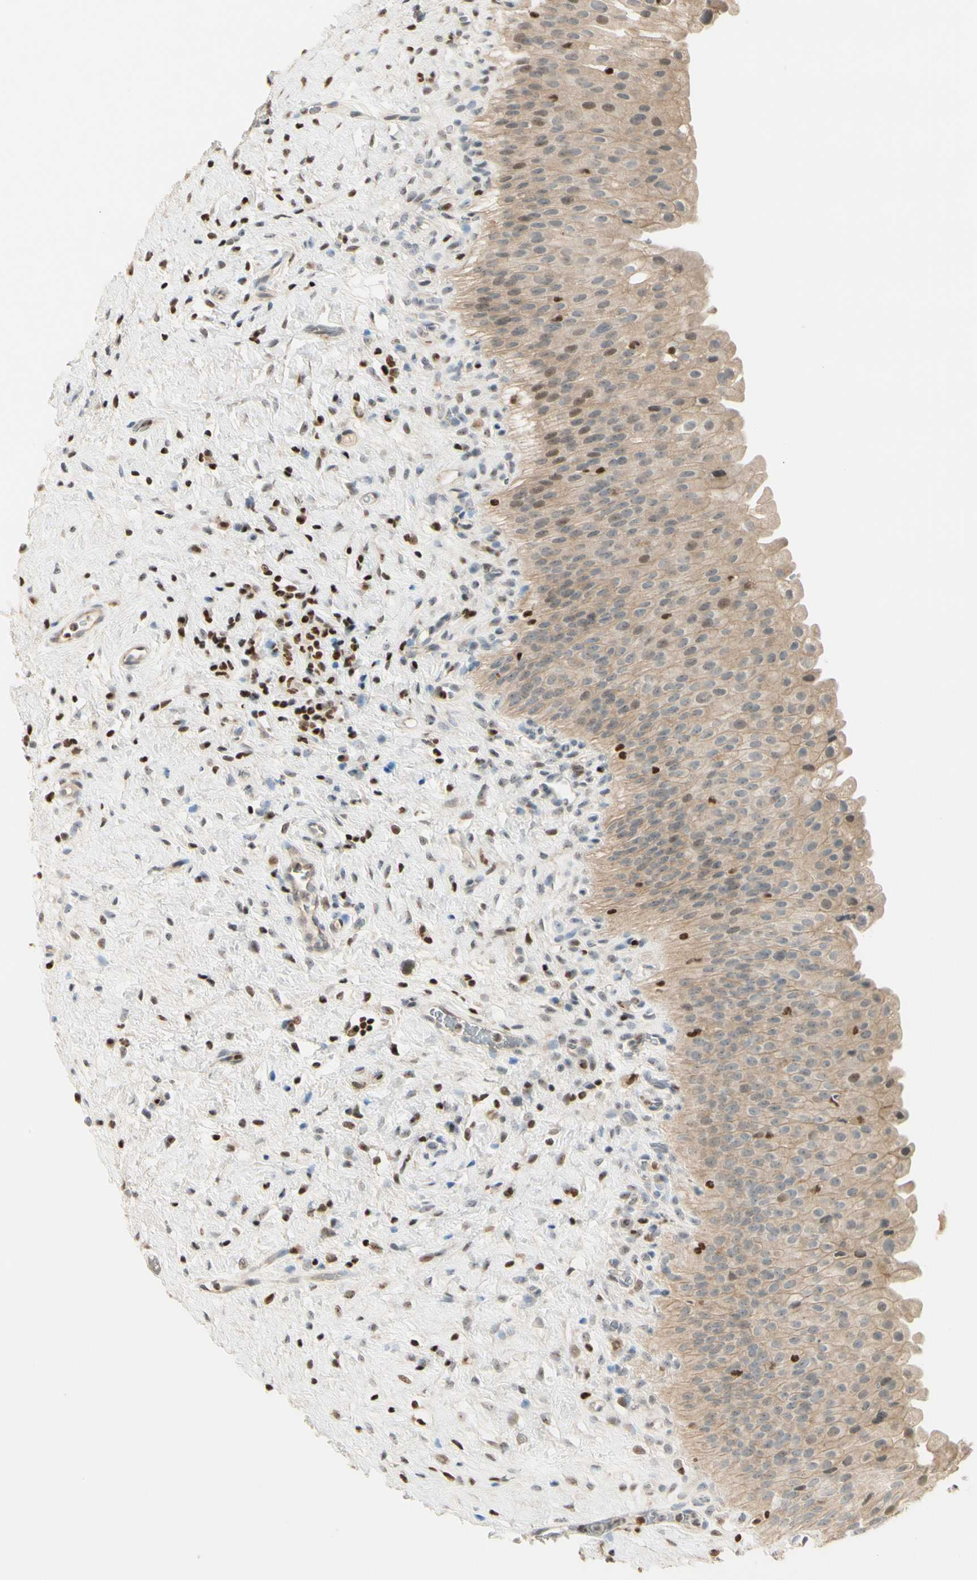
{"staining": {"intensity": "moderate", "quantity": ">75%", "location": "cytoplasmic/membranous"}, "tissue": "urinary bladder", "cell_type": "Urothelial cells", "image_type": "normal", "snomed": [{"axis": "morphology", "description": "Normal tissue, NOS"}, {"axis": "morphology", "description": "Urothelial carcinoma, High grade"}, {"axis": "topography", "description": "Urinary bladder"}], "caption": "Immunohistochemical staining of unremarkable urinary bladder exhibits >75% levels of moderate cytoplasmic/membranous protein expression in about >75% of urothelial cells. Ihc stains the protein in brown and the nuclei are stained blue.", "gene": "NFYA", "patient": {"sex": "male", "age": 46}}